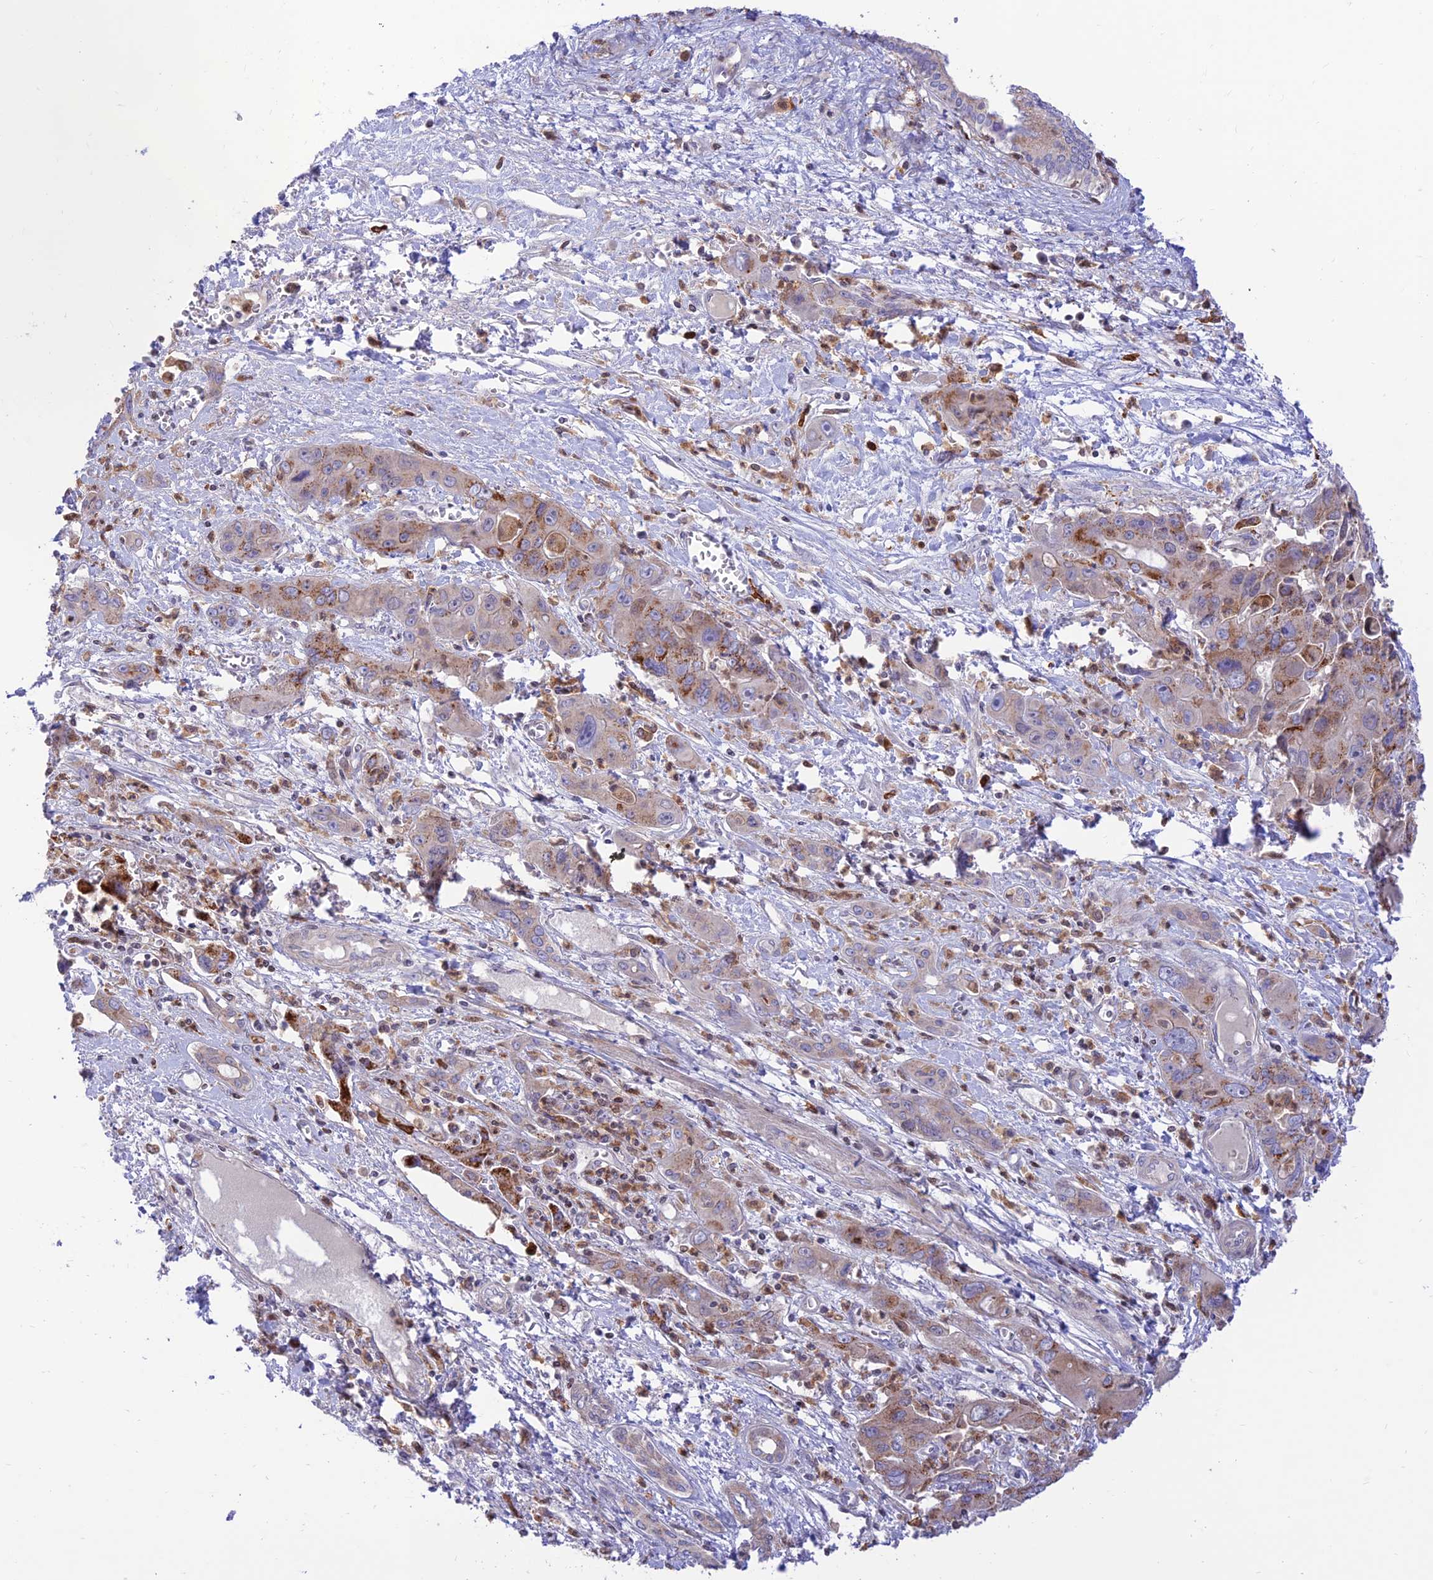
{"staining": {"intensity": "moderate", "quantity": "25%-75%", "location": "cytoplasmic/membranous"}, "tissue": "liver cancer", "cell_type": "Tumor cells", "image_type": "cancer", "snomed": [{"axis": "morphology", "description": "Cholangiocarcinoma"}, {"axis": "topography", "description": "Liver"}], "caption": "Cholangiocarcinoma (liver) was stained to show a protein in brown. There is medium levels of moderate cytoplasmic/membranous positivity in approximately 25%-75% of tumor cells.", "gene": "FAM186B", "patient": {"sex": "male", "age": 67}}